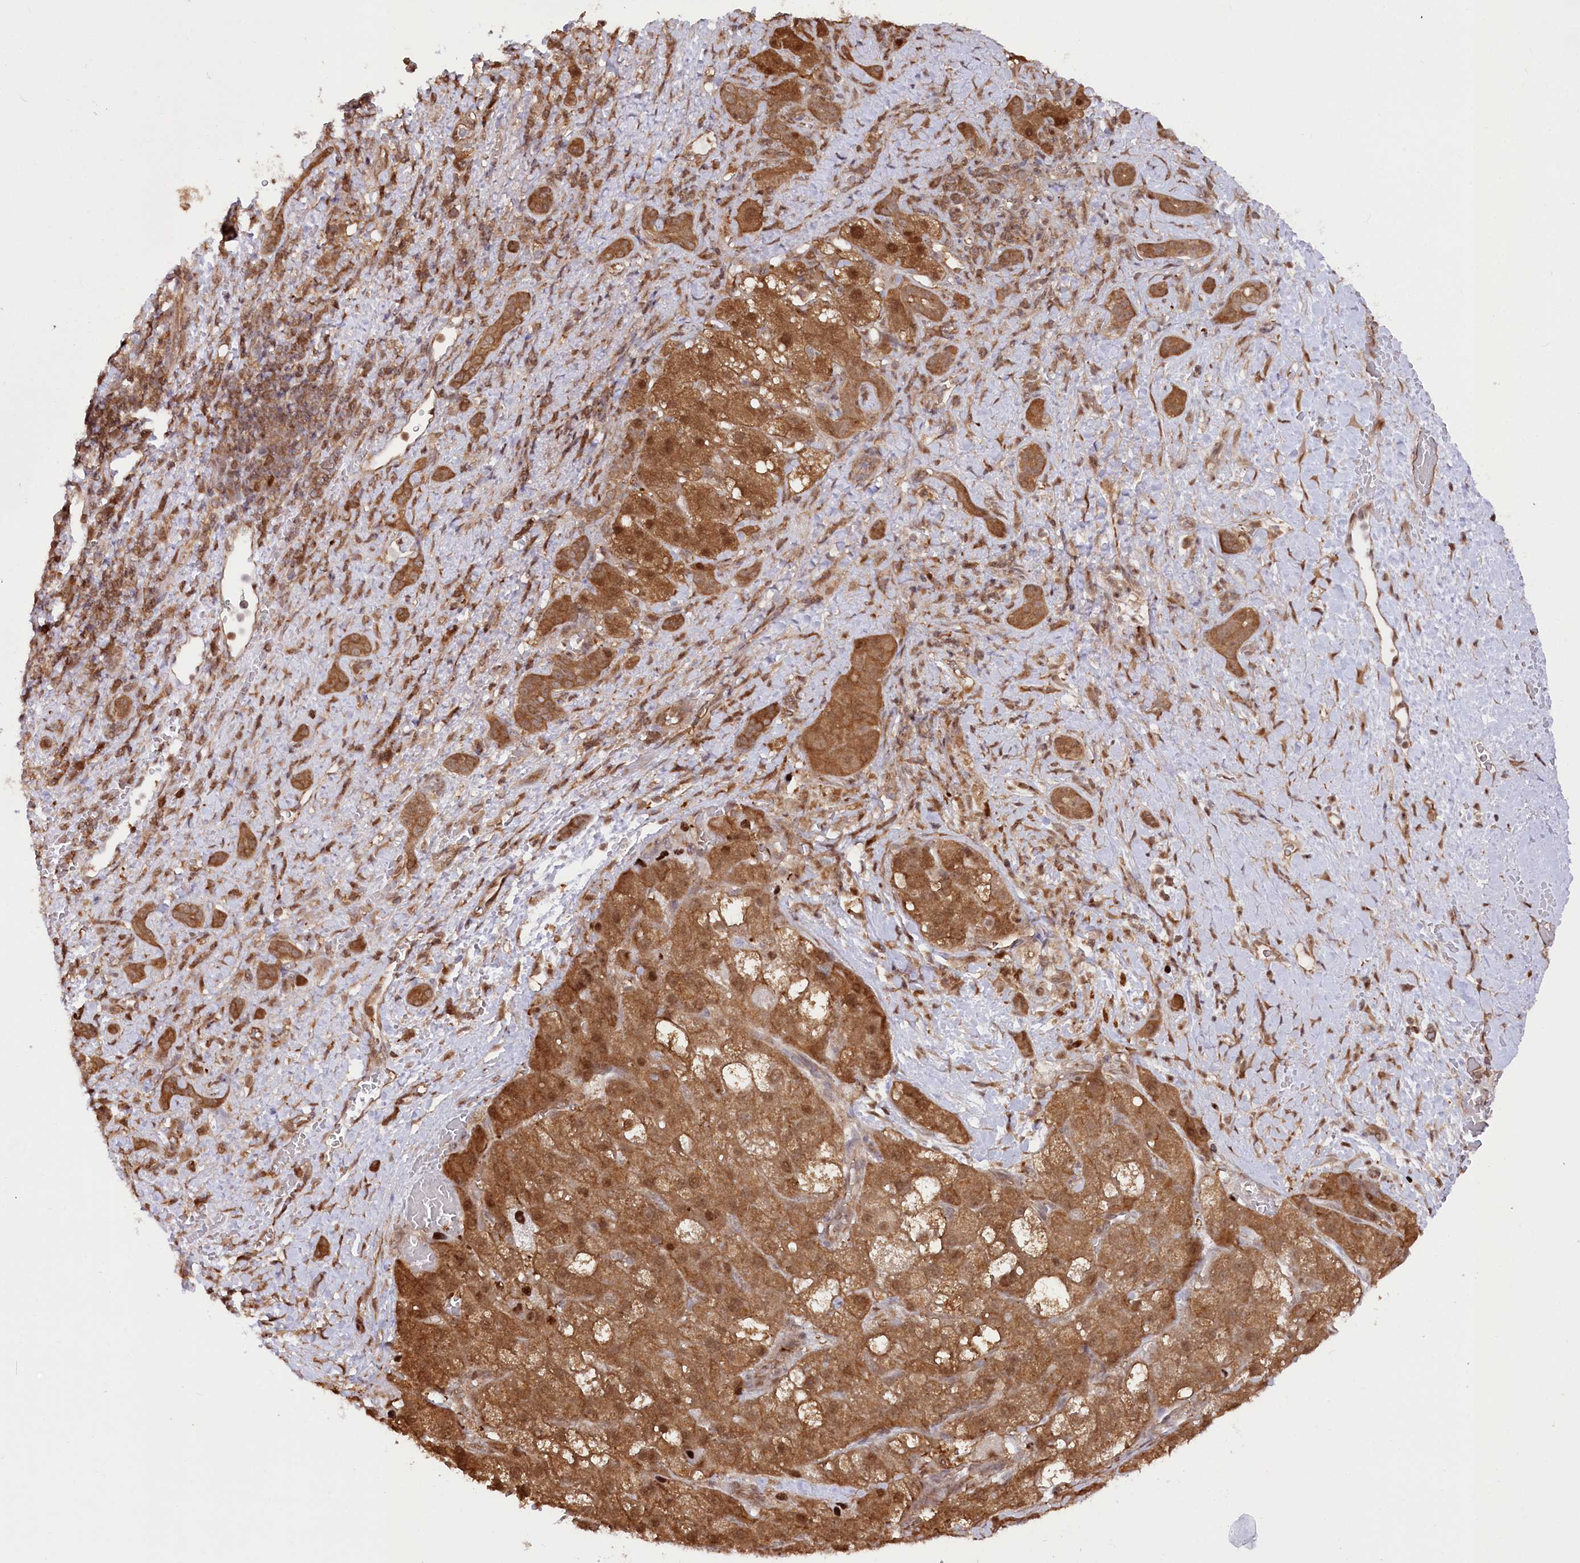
{"staining": {"intensity": "moderate", "quantity": ">75%", "location": "cytoplasmic/membranous,nuclear"}, "tissue": "liver cancer", "cell_type": "Tumor cells", "image_type": "cancer", "snomed": [{"axis": "morphology", "description": "Normal tissue, NOS"}, {"axis": "morphology", "description": "Carcinoma, Hepatocellular, NOS"}, {"axis": "topography", "description": "Liver"}], "caption": "Liver cancer stained for a protein (brown) reveals moderate cytoplasmic/membranous and nuclear positive positivity in about >75% of tumor cells.", "gene": "PSMA1", "patient": {"sex": "male", "age": 57}}